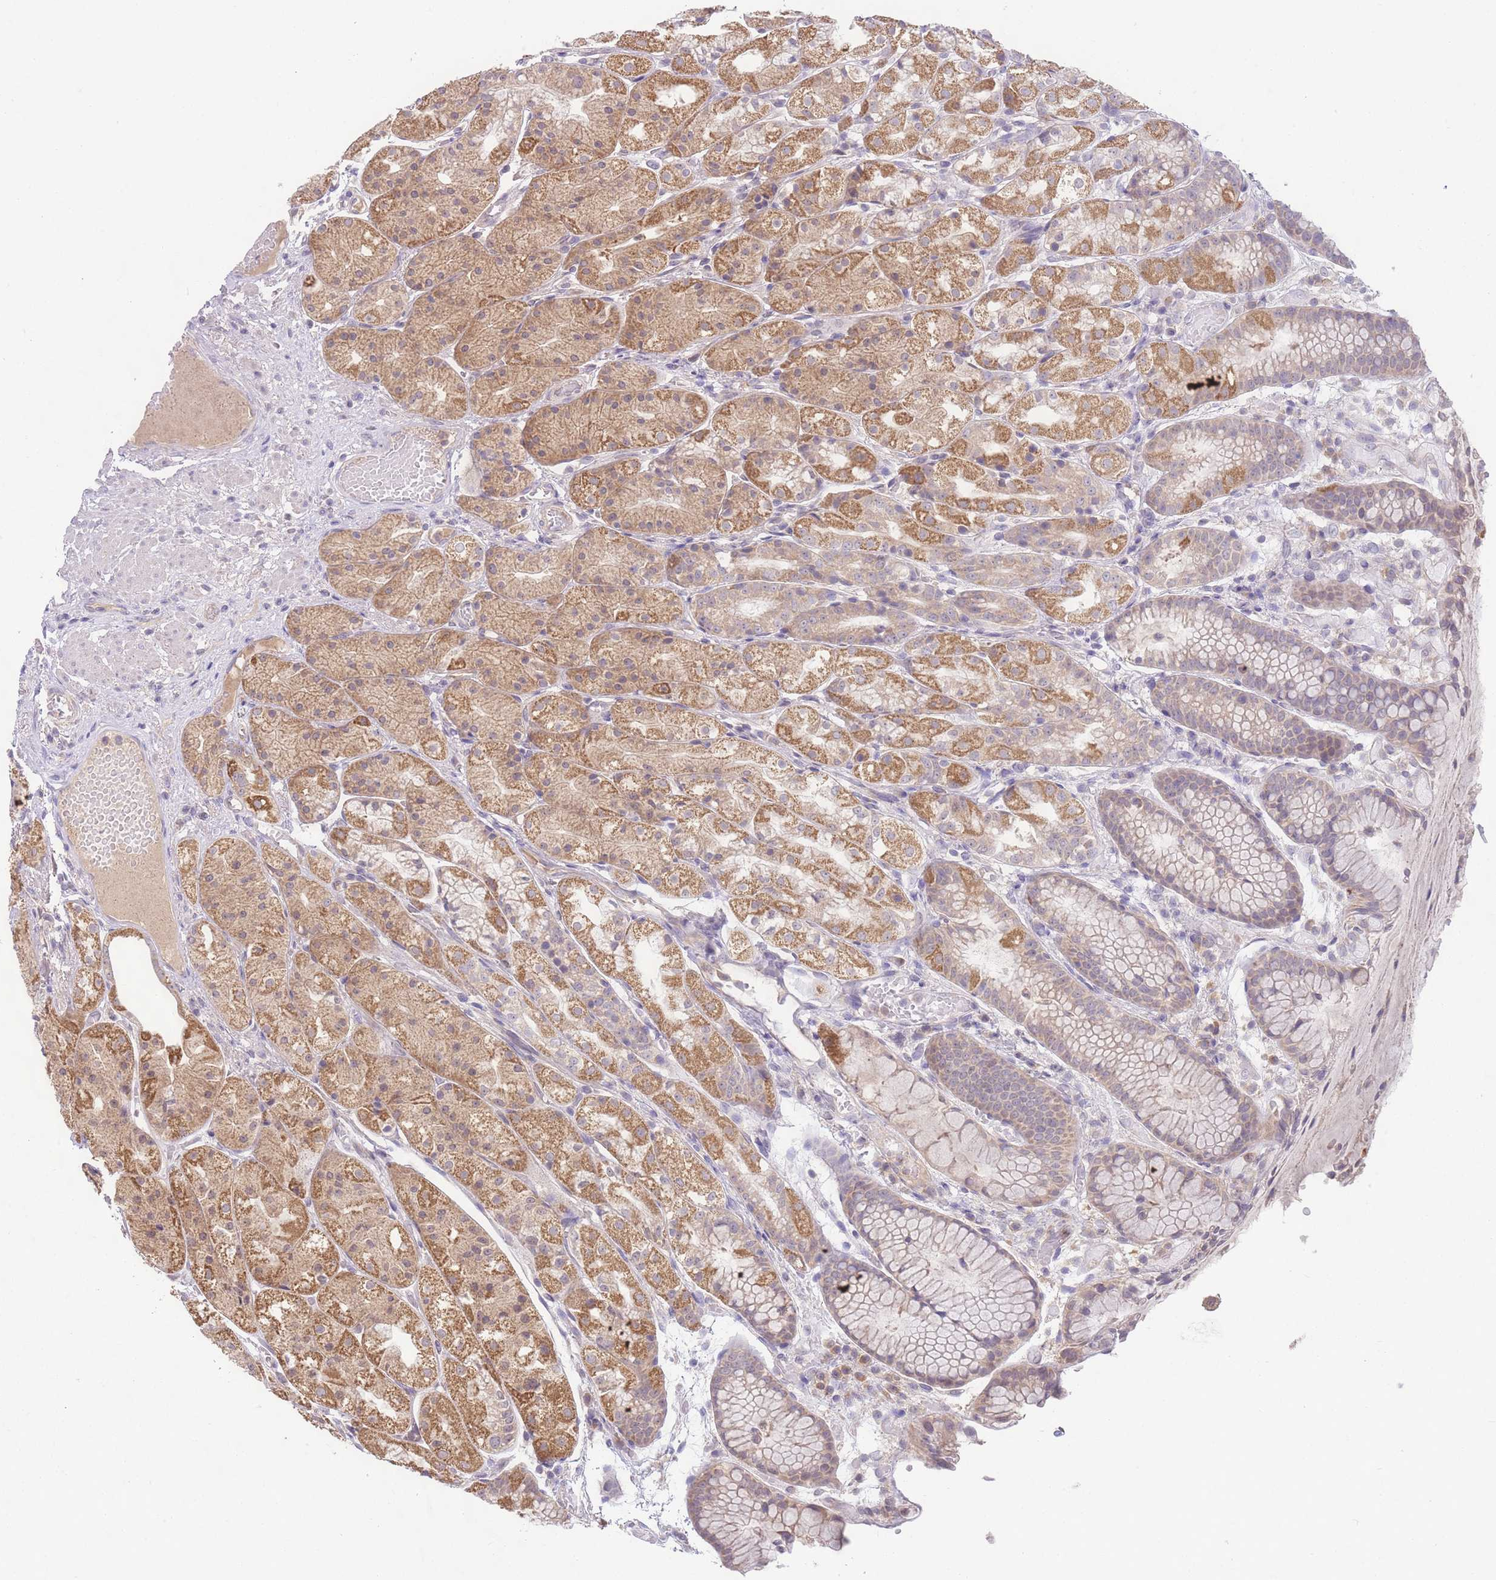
{"staining": {"intensity": "moderate", "quantity": "25%-75%", "location": "cytoplasmic/membranous"}, "tissue": "stomach", "cell_type": "Glandular cells", "image_type": "normal", "snomed": [{"axis": "morphology", "description": "Normal tissue, NOS"}, {"axis": "topography", "description": "Stomach, upper"}], "caption": "Immunohistochemical staining of unremarkable stomach exhibits 25%-75% levels of moderate cytoplasmic/membranous protein staining in approximately 25%-75% of glandular cells.", "gene": "SKOR2", "patient": {"sex": "male", "age": 72}}